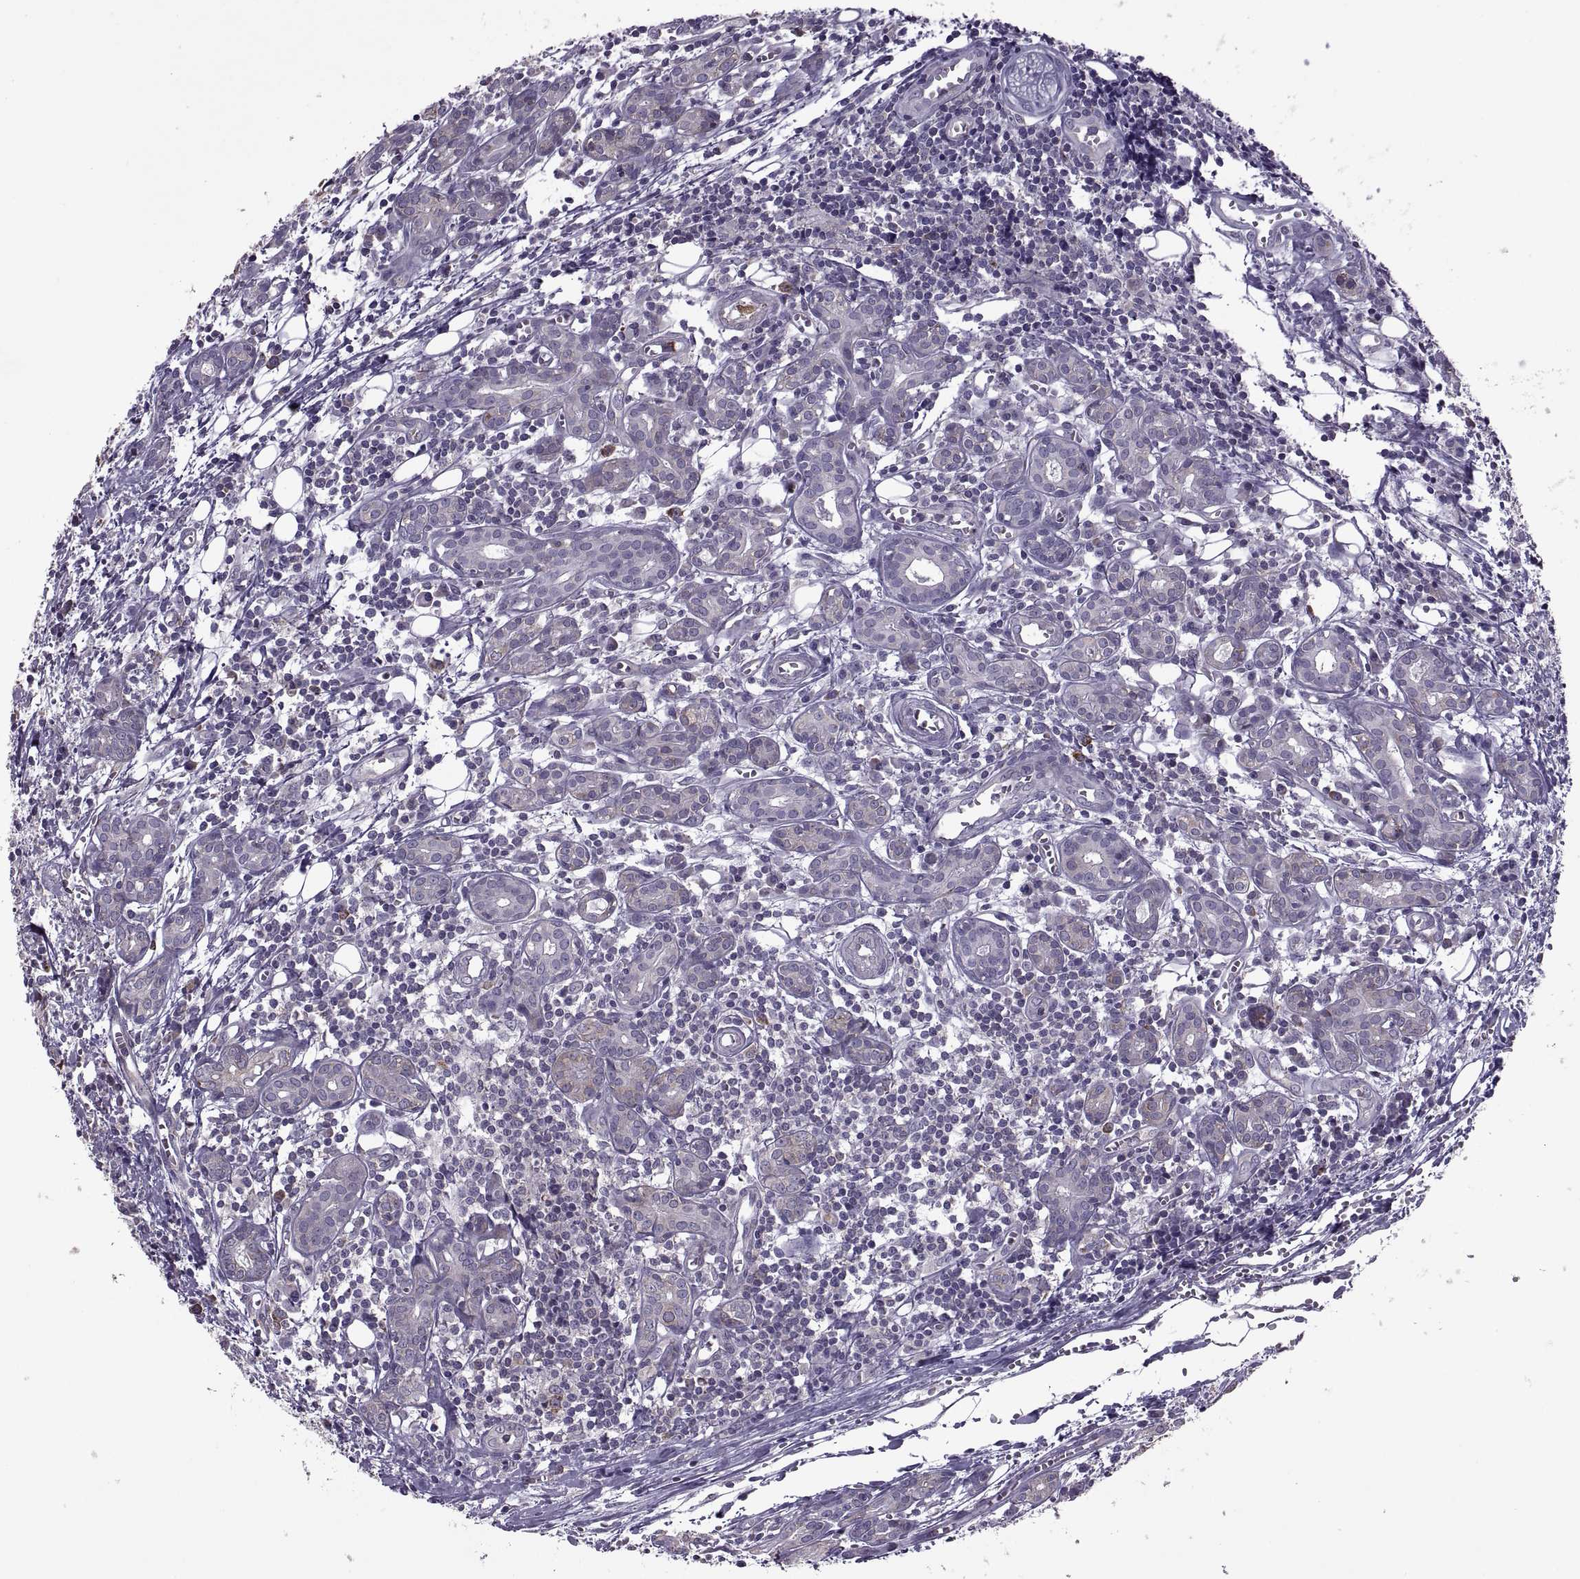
{"staining": {"intensity": "strong", "quantity": "25%-75%", "location": "cytoplasmic/membranous"}, "tissue": "head and neck cancer", "cell_type": "Tumor cells", "image_type": "cancer", "snomed": [{"axis": "morphology", "description": "Adenocarcinoma, NOS"}, {"axis": "topography", "description": "Head-Neck"}], "caption": "Head and neck adenocarcinoma stained with DAB (3,3'-diaminobenzidine) immunohistochemistry (IHC) shows high levels of strong cytoplasmic/membranous expression in about 25%-75% of tumor cells.", "gene": "PABPC1", "patient": {"sex": "male", "age": 76}}